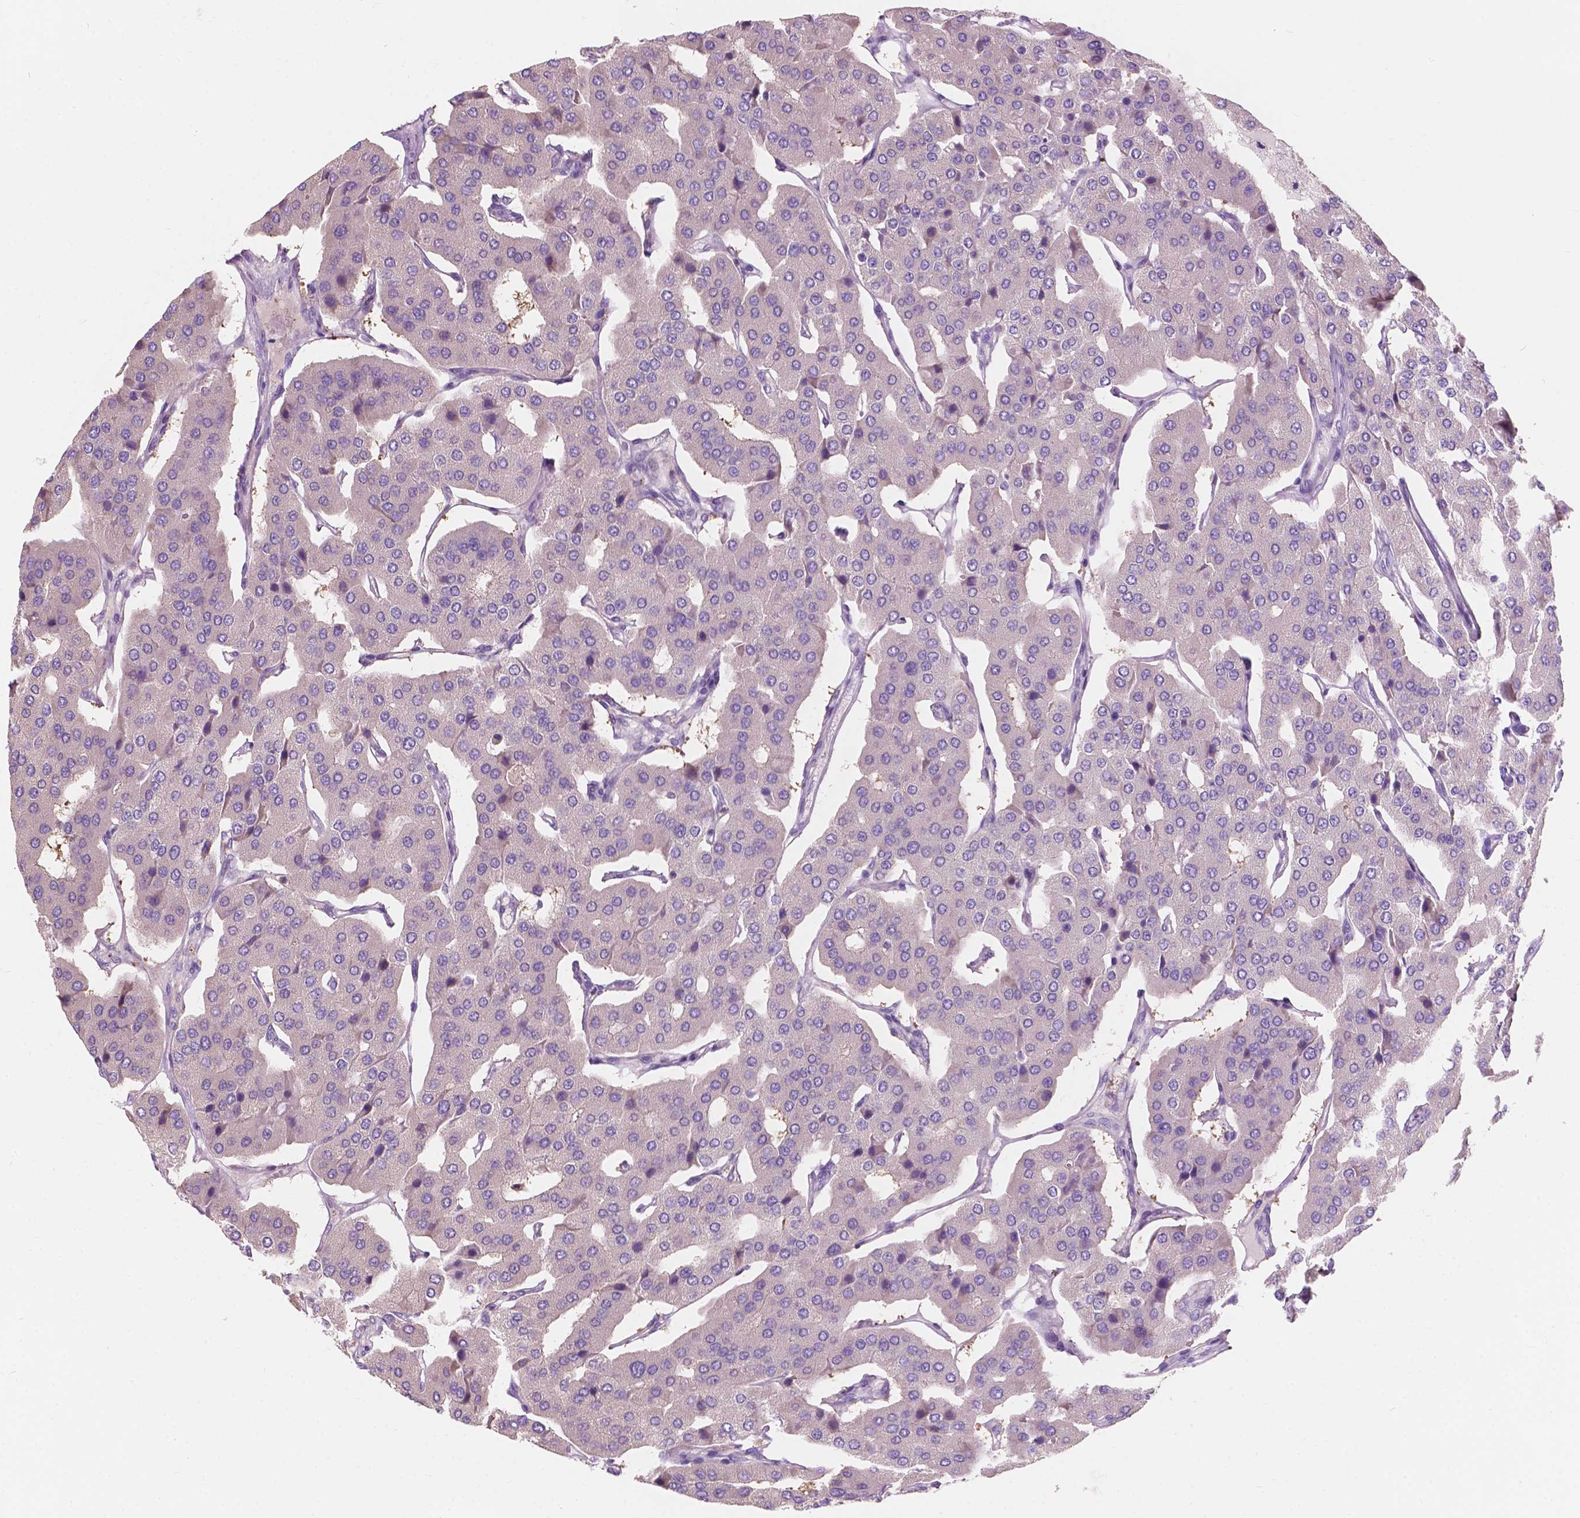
{"staining": {"intensity": "negative", "quantity": "none", "location": "none"}, "tissue": "parathyroid gland", "cell_type": "Glandular cells", "image_type": "normal", "snomed": [{"axis": "morphology", "description": "Normal tissue, NOS"}, {"axis": "morphology", "description": "Adenoma, NOS"}, {"axis": "topography", "description": "Parathyroid gland"}], "caption": "IHC photomicrograph of normal parathyroid gland stained for a protein (brown), which shows no staining in glandular cells. (Brightfield microscopy of DAB (3,3'-diaminobenzidine) IHC at high magnification).", "gene": "SEMA4A", "patient": {"sex": "female", "age": 86}}